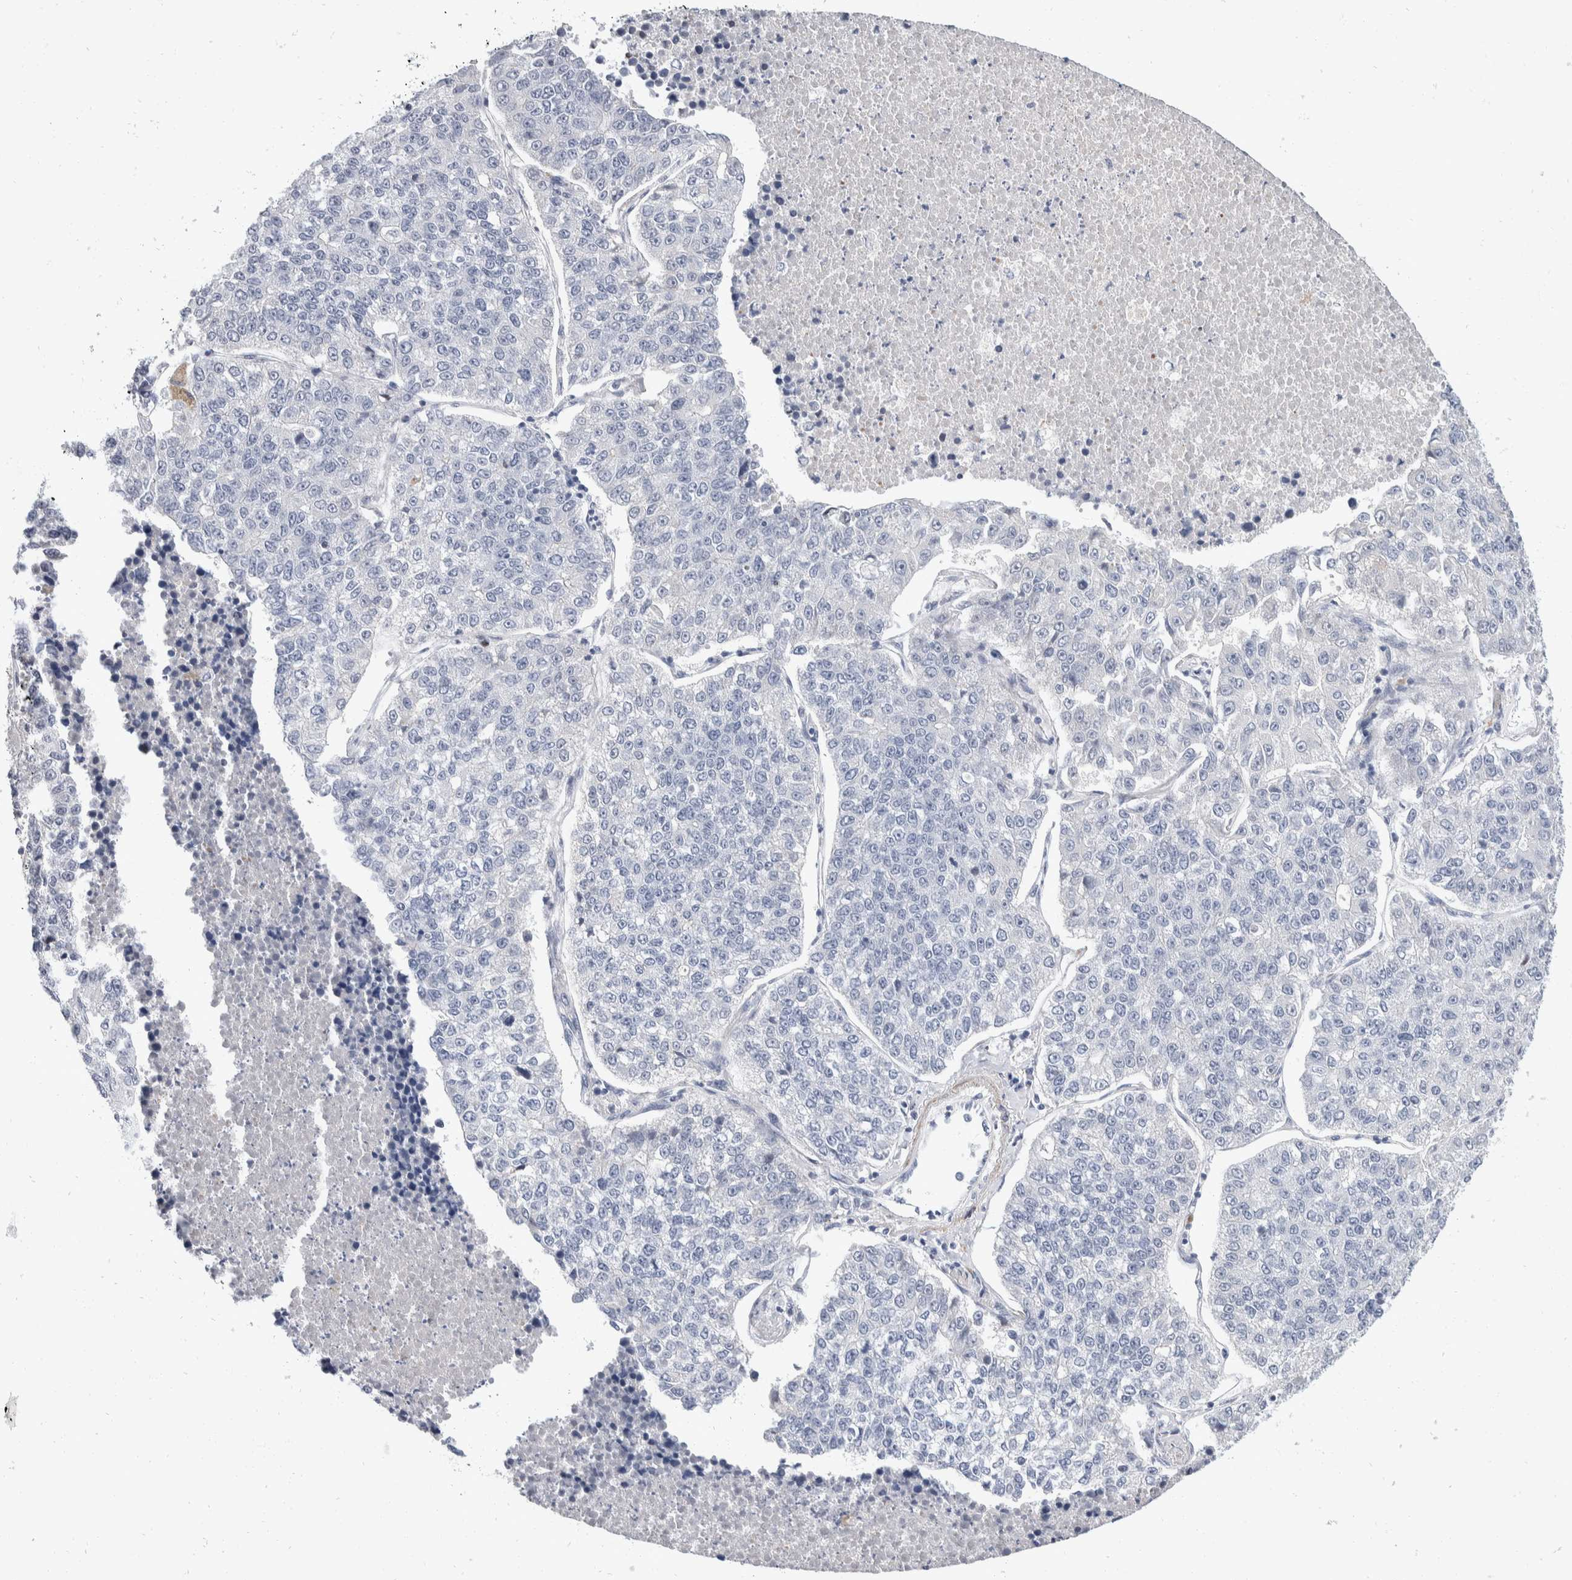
{"staining": {"intensity": "negative", "quantity": "none", "location": "none"}, "tissue": "lung cancer", "cell_type": "Tumor cells", "image_type": "cancer", "snomed": [{"axis": "morphology", "description": "Adenocarcinoma, NOS"}, {"axis": "topography", "description": "Lung"}], "caption": "Tumor cells show no significant protein expression in adenocarcinoma (lung).", "gene": "CATSPERD", "patient": {"sex": "male", "age": 49}}